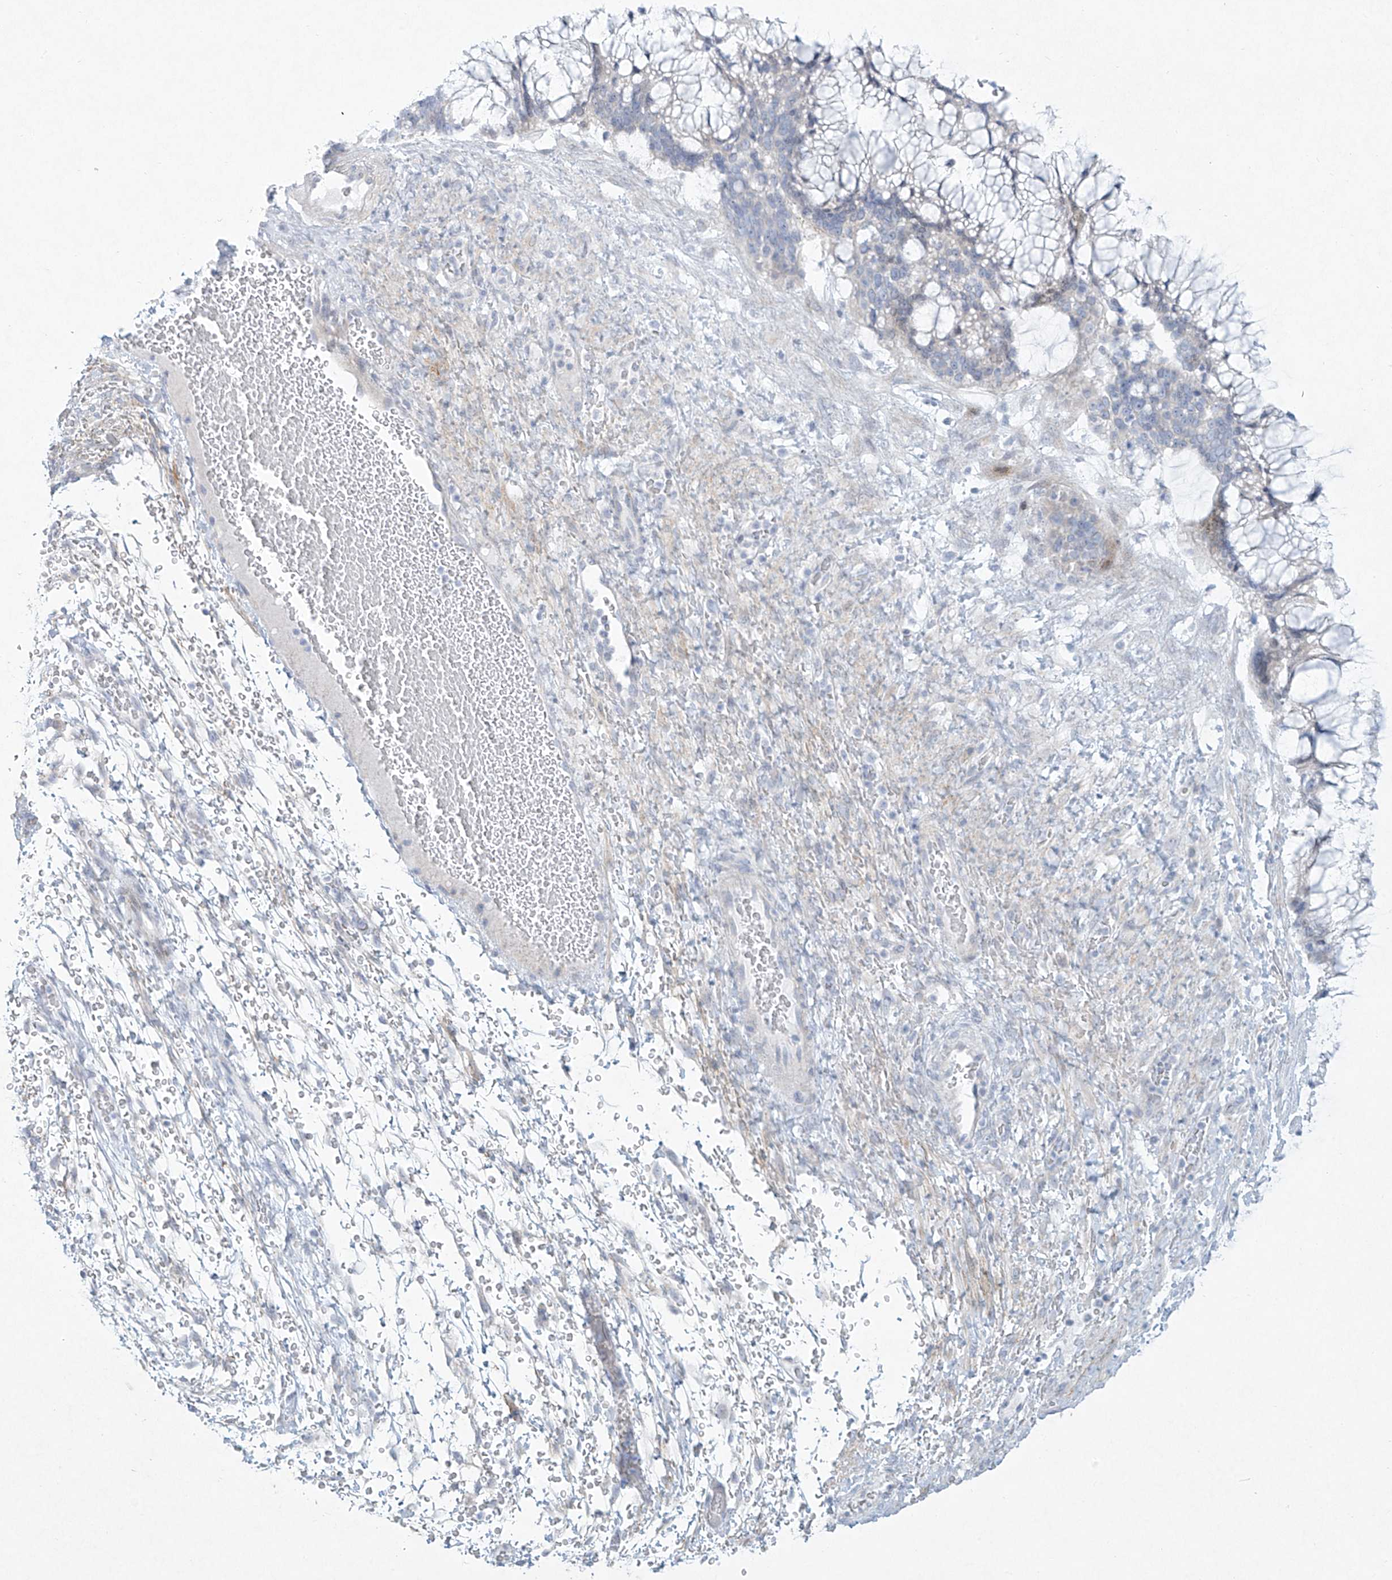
{"staining": {"intensity": "negative", "quantity": "none", "location": "none"}, "tissue": "ovarian cancer", "cell_type": "Tumor cells", "image_type": "cancer", "snomed": [{"axis": "morphology", "description": "Cystadenocarcinoma, mucinous, NOS"}, {"axis": "topography", "description": "Ovary"}], "caption": "Ovarian mucinous cystadenocarcinoma was stained to show a protein in brown. There is no significant positivity in tumor cells.", "gene": "PAX6", "patient": {"sex": "female", "age": 37}}